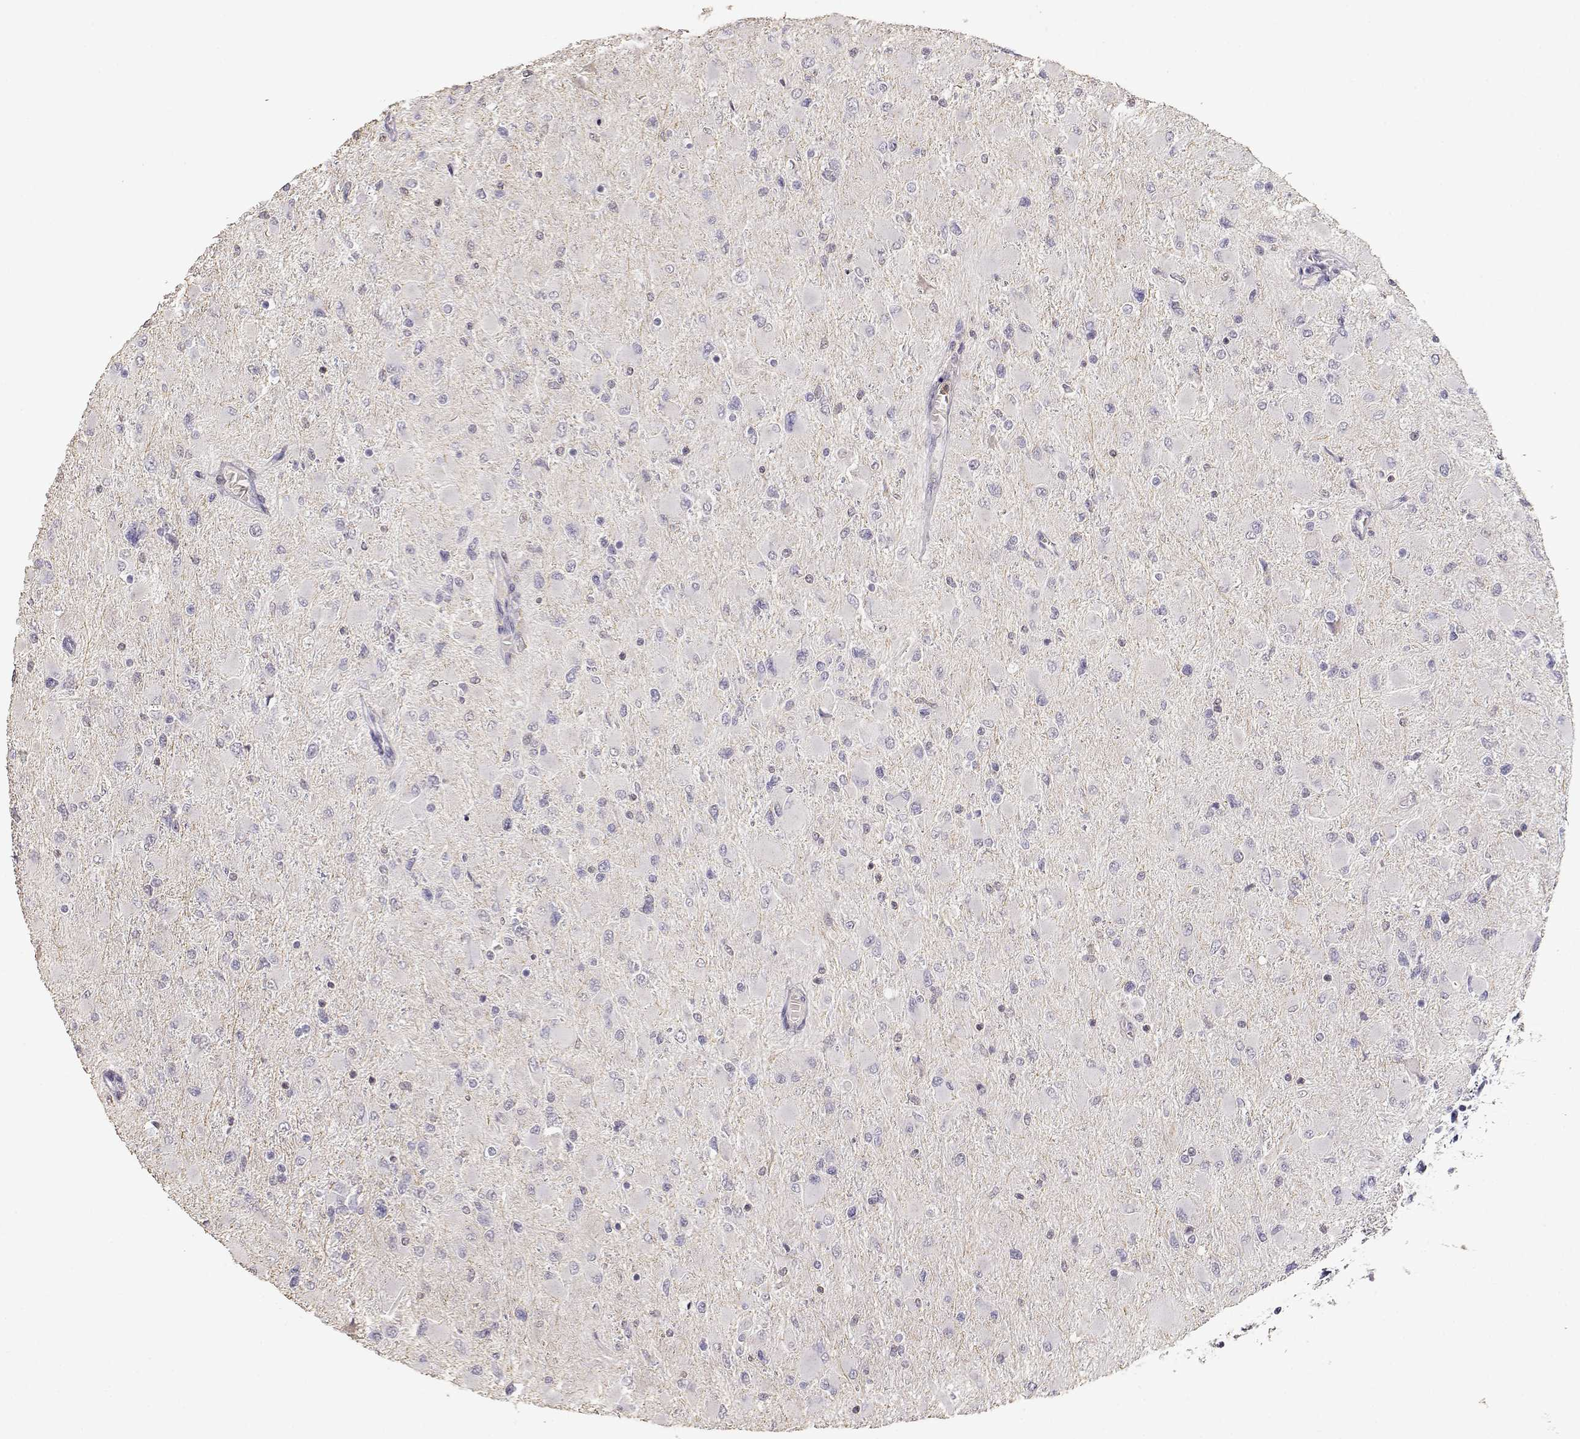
{"staining": {"intensity": "negative", "quantity": "none", "location": "none"}, "tissue": "glioma", "cell_type": "Tumor cells", "image_type": "cancer", "snomed": [{"axis": "morphology", "description": "Glioma, malignant, High grade"}, {"axis": "topography", "description": "Cerebral cortex"}], "caption": "The micrograph reveals no significant staining in tumor cells of high-grade glioma (malignant).", "gene": "TNFRSF10C", "patient": {"sex": "female", "age": 36}}